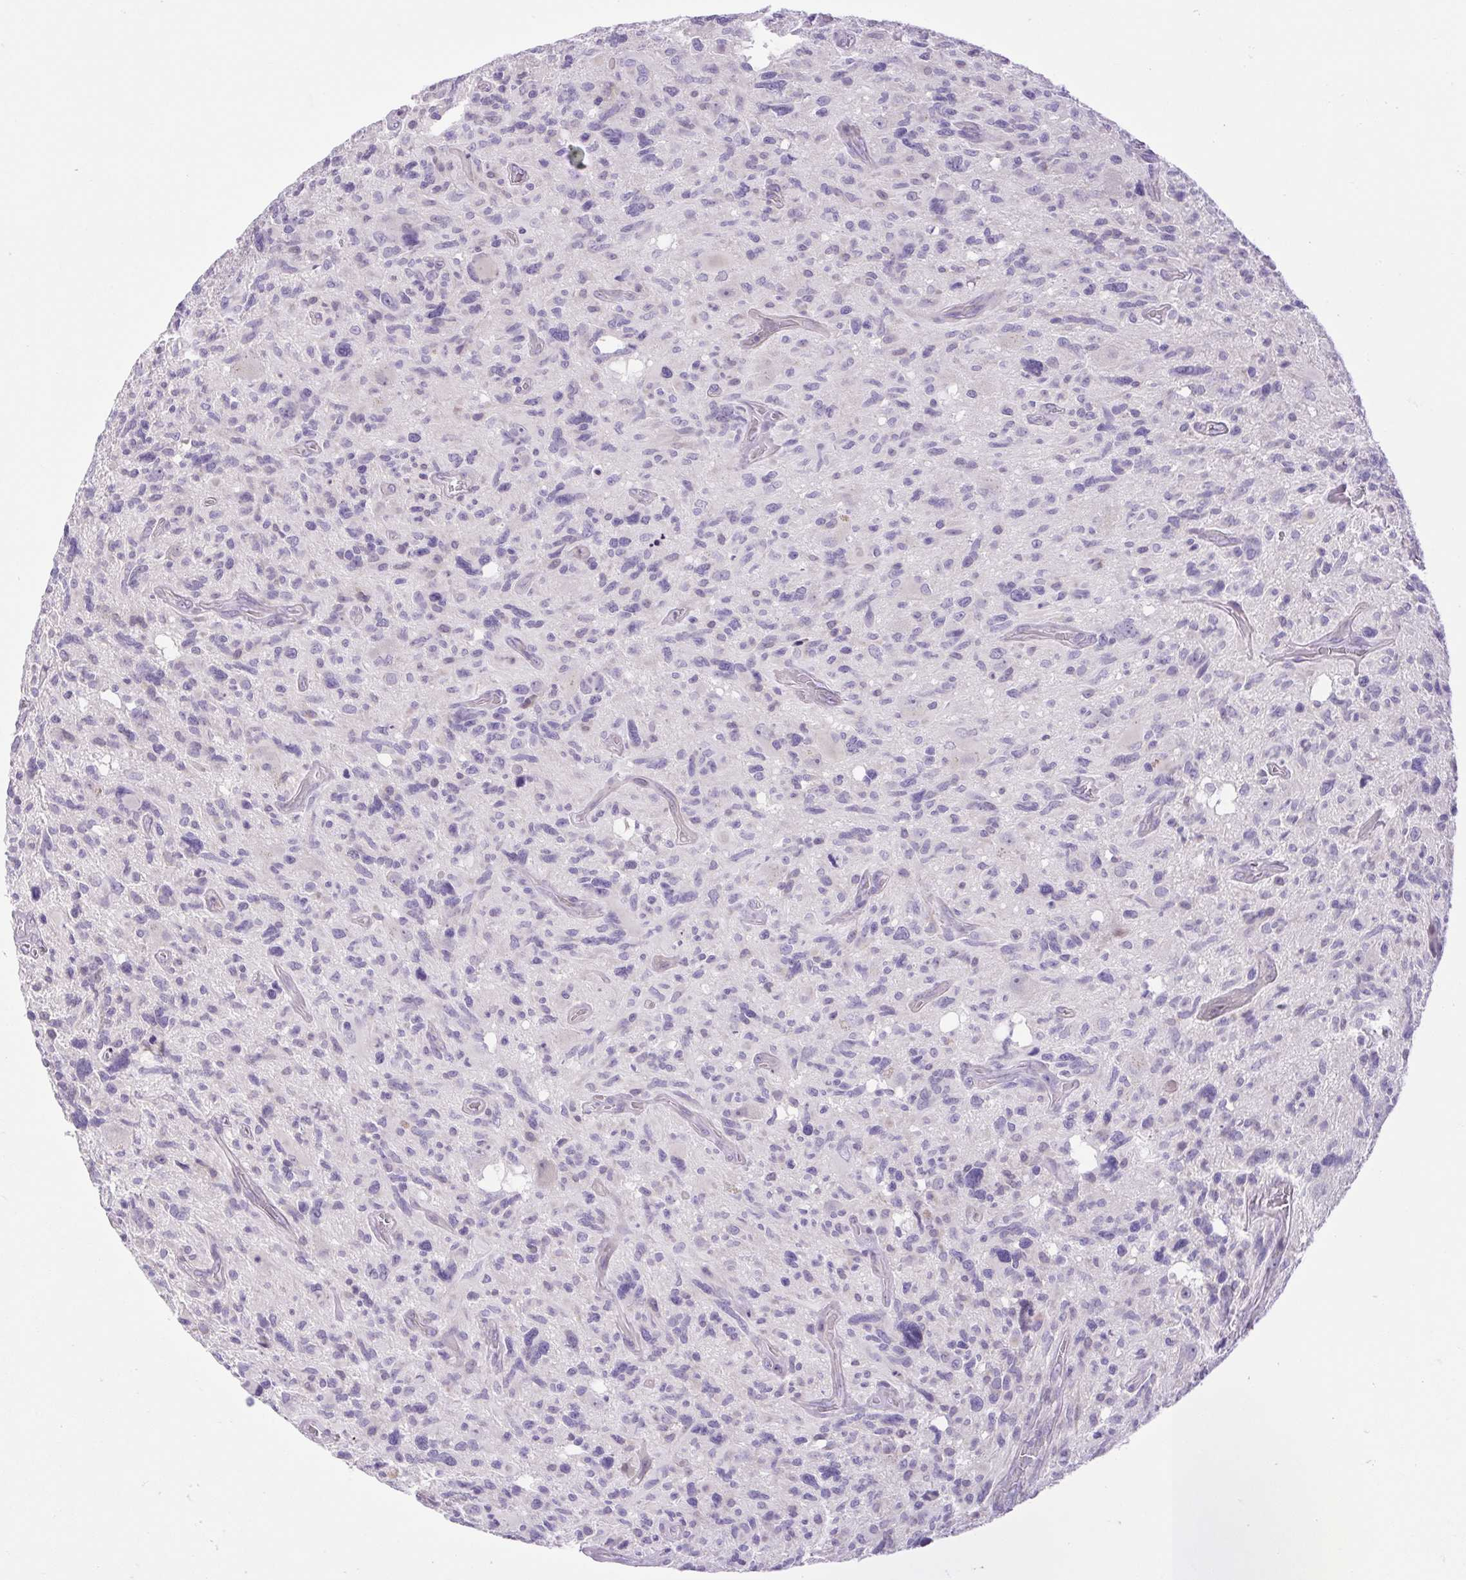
{"staining": {"intensity": "negative", "quantity": "none", "location": "none"}, "tissue": "glioma", "cell_type": "Tumor cells", "image_type": "cancer", "snomed": [{"axis": "morphology", "description": "Glioma, malignant, High grade"}, {"axis": "topography", "description": "Brain"}], "caption": "Glioma was stained to show a protein in brown. There is no significant positivity in tumor cells.", "gene": "FAM177B", "patient": {"sex": "male", "age": 49}}